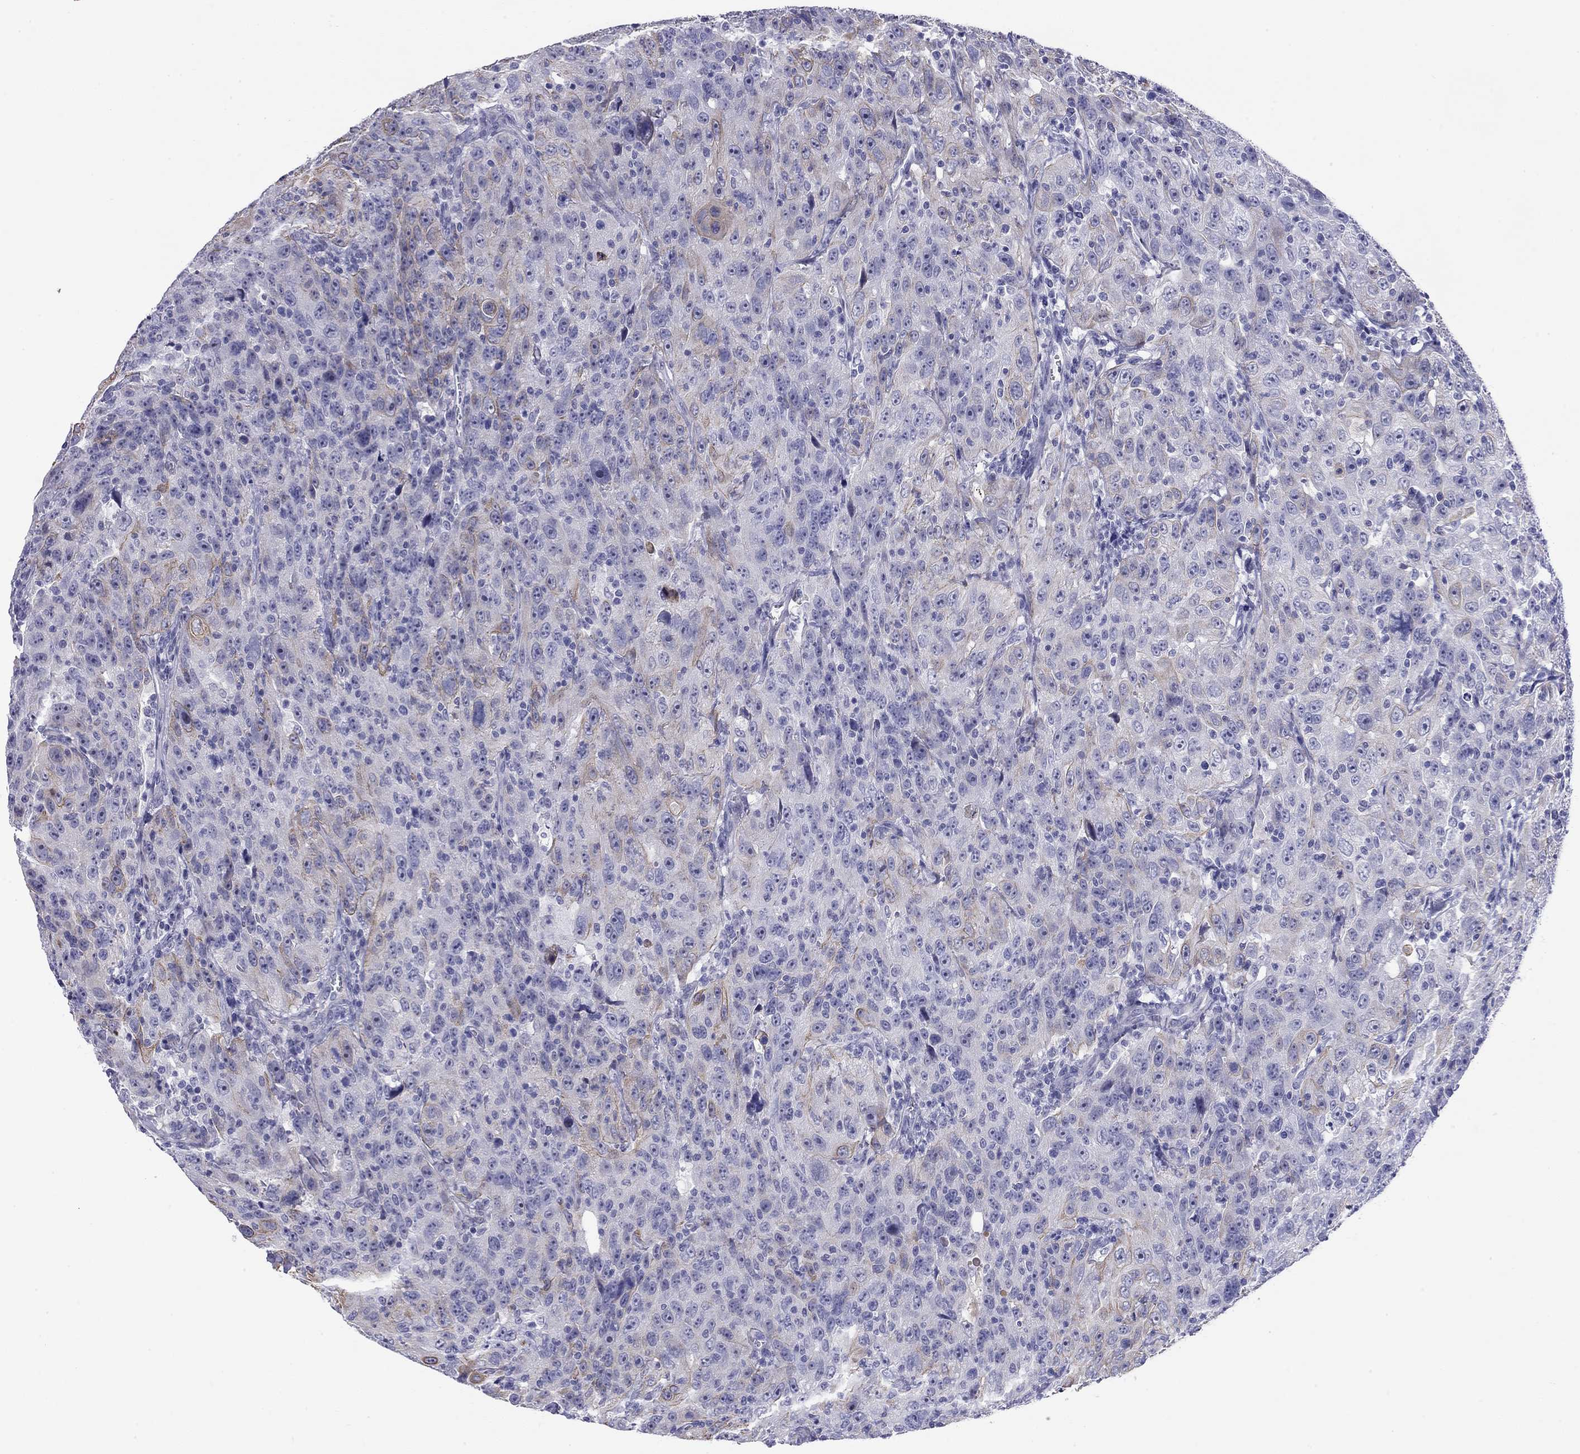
{"staining": {"intensity": "weak", "quantity": "25%-75%", "location": "cytoplasmic/membranous"}, "tissue": "urothelial cancer", "cell_type": "Tumor cells", "image_type": "cancer", "snomed": [{"axis": "morphology", "description": "Urothelial carcinoma, NOS"}, {"axis": "morphology", "description": "Urothelial carcinoma, High grade"}, {"axis": "topography", "description": "Urinary bladder"}], "caption": "This image displays urothelial cancer stained with immunohistochemistry (IHC) to label a protein in brown. The cytoplasmic/membranous of tumor cells show weak positivity for the protein. Nuclei are counter-stained blue.", "gene": "CMYA5", "patient": {"sex": "female", "age": 73}}